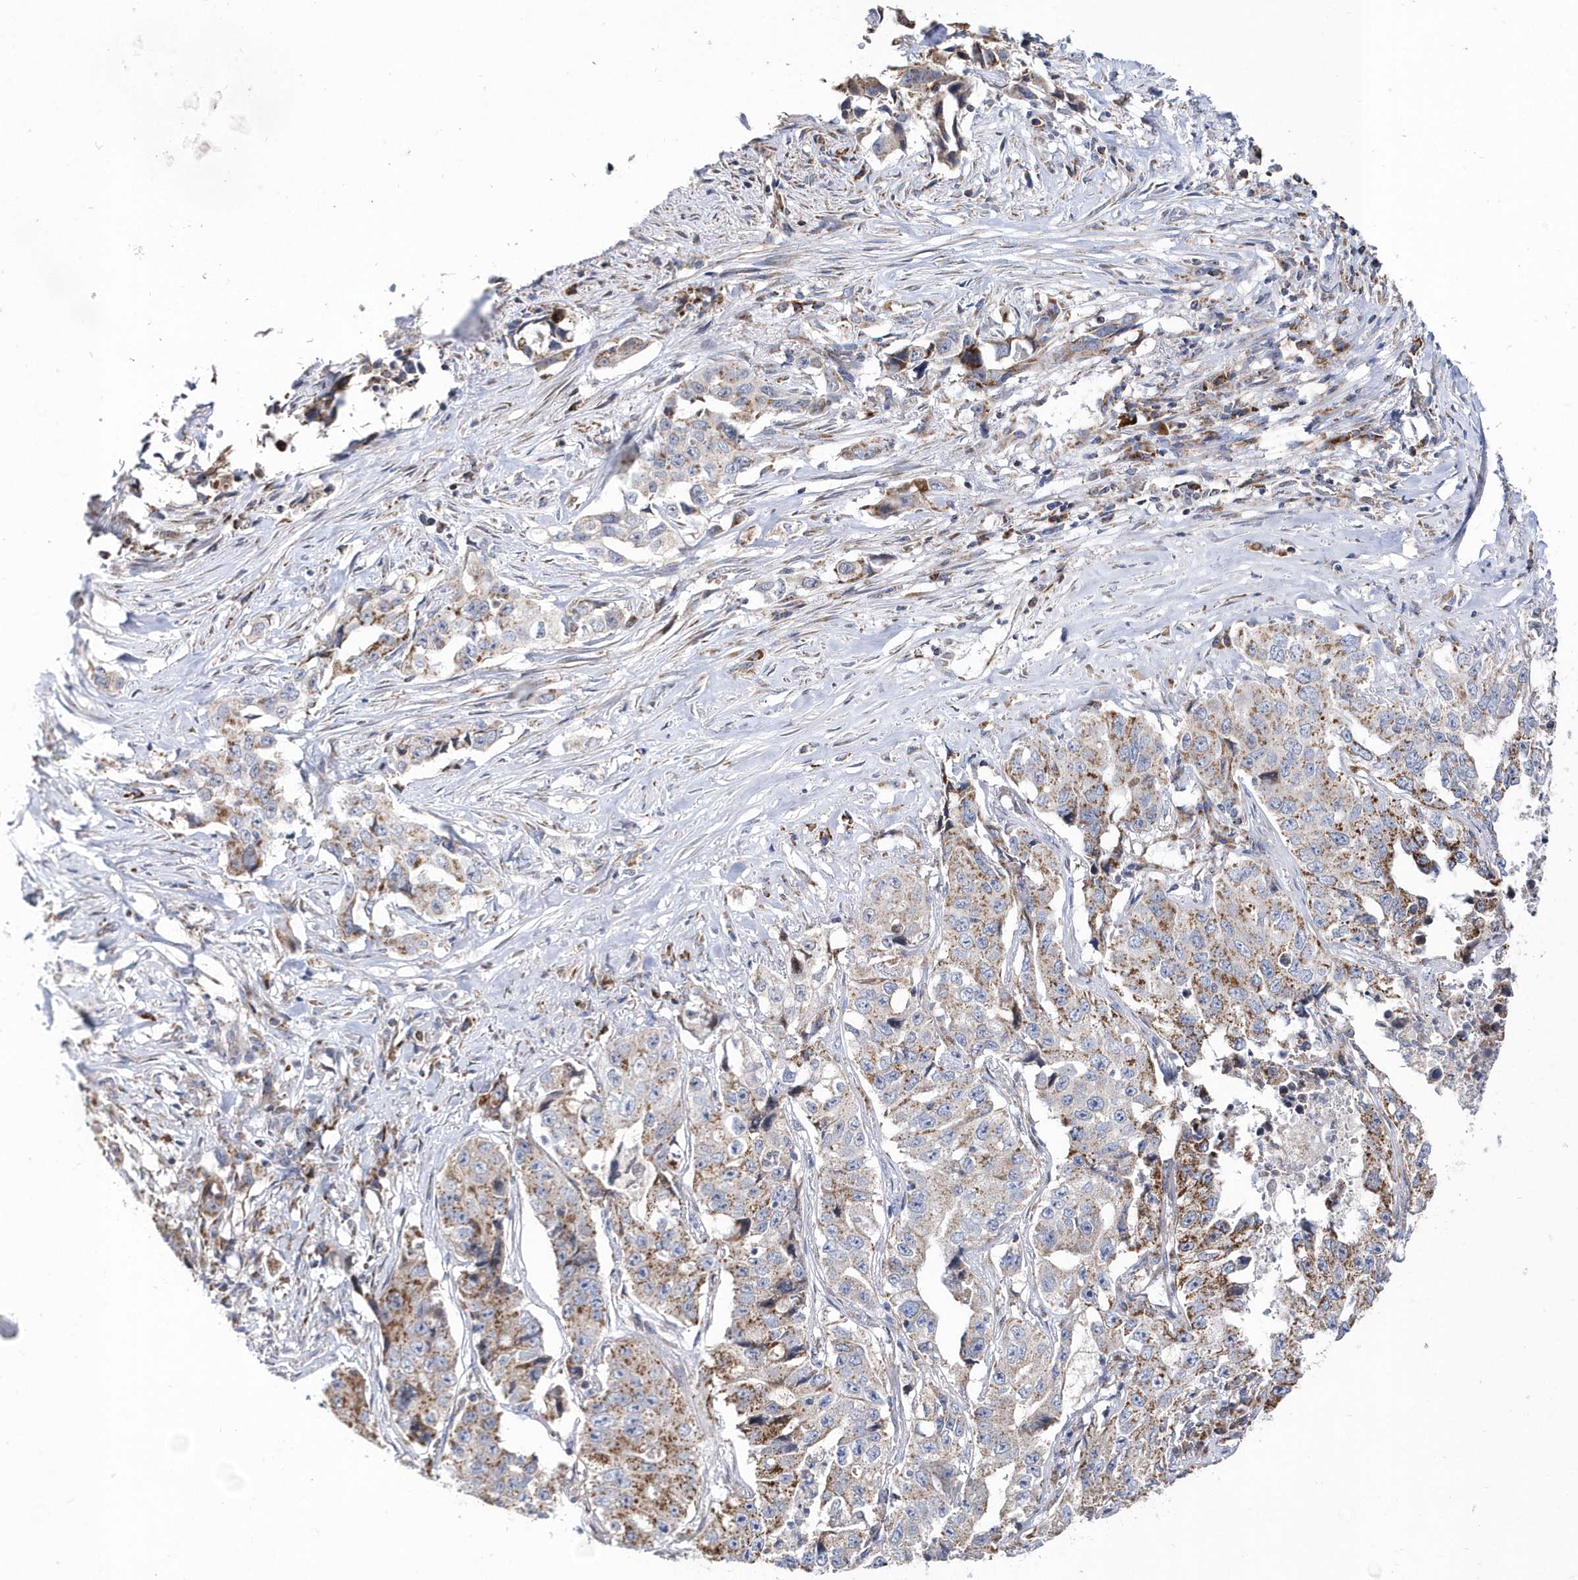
{"staining": {"intensity": "moderate", "quantity": ">75%", "location": "cytoplasmic/membranous"}, "tissue": "lung cancer", "cell_type": "Tumor cells", "image_type": "cancer", "snomed": [{"axis": "morphology", "description": "Adenocarcinoma, NOS"}, {"axis": "topography", "description": "Lung"}], "caption": "Immunohistochemical staining of lung cancer shows medium levels of moderate cytoplasmic/membranous expression in approximately >75% of tumor cells. (DAB (3,3'-diaminobenzidine) = brown stain, brightfield microscopy at high magnification).", "gene": "SPATA5", "patient": {"sex": "female", "age": 51}}